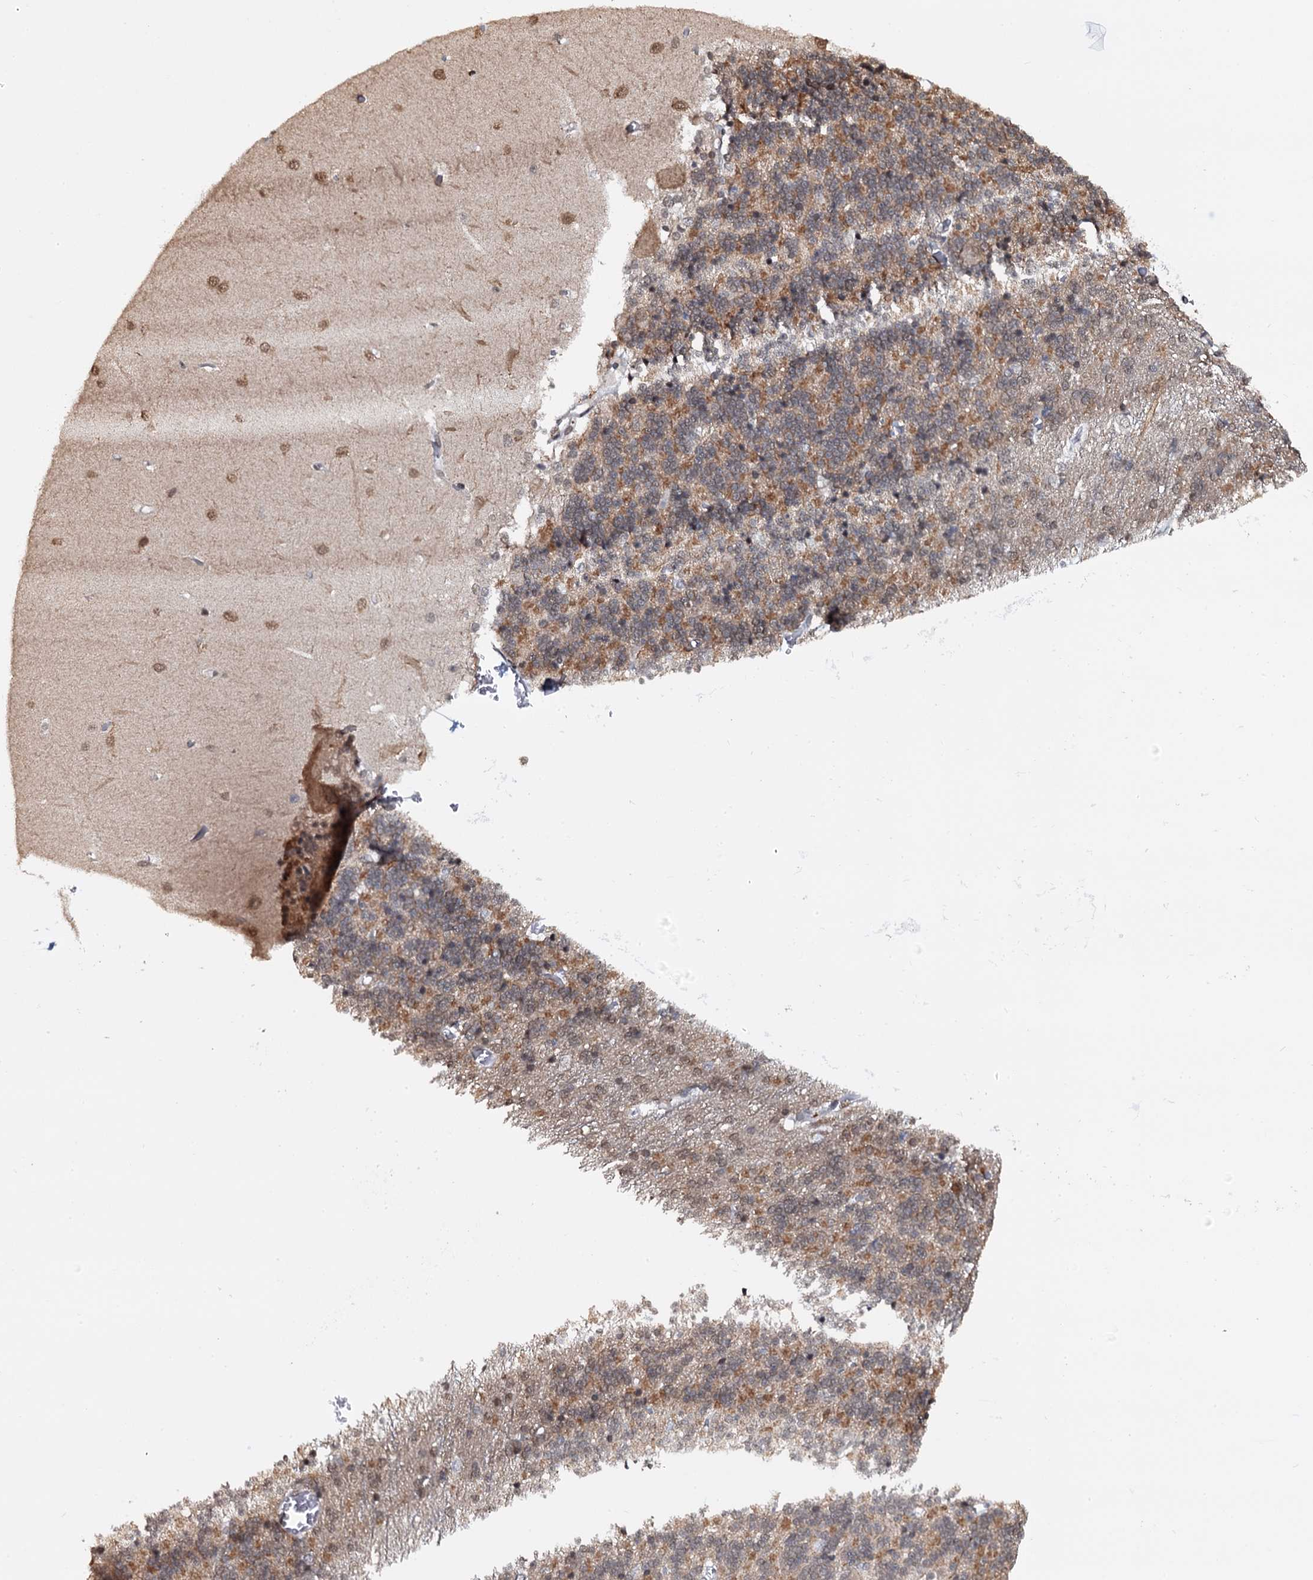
{"staining": {"intensity": "moderate", "quantity": "<25%", "location": "cytoplasmic/membranous"}, "tissue": "cerebellum", "cell_type": "Cells in granular layer", "image_type": "normal", "snomed": [{"axis": "morphology", "description": "Normal tissue, NOS"}, {"axis": "topography", "description": "Cerebellum"}], "caption": "Moderate cytoplasmic/membranous protein staining is identified in about <25% of cells in granular layer in cerebellum. (DAB = brown stain, brightfield microscopy at high magnification).", "gene": "SH2D4B", "patient": {"sex": "male", "age": 37}}